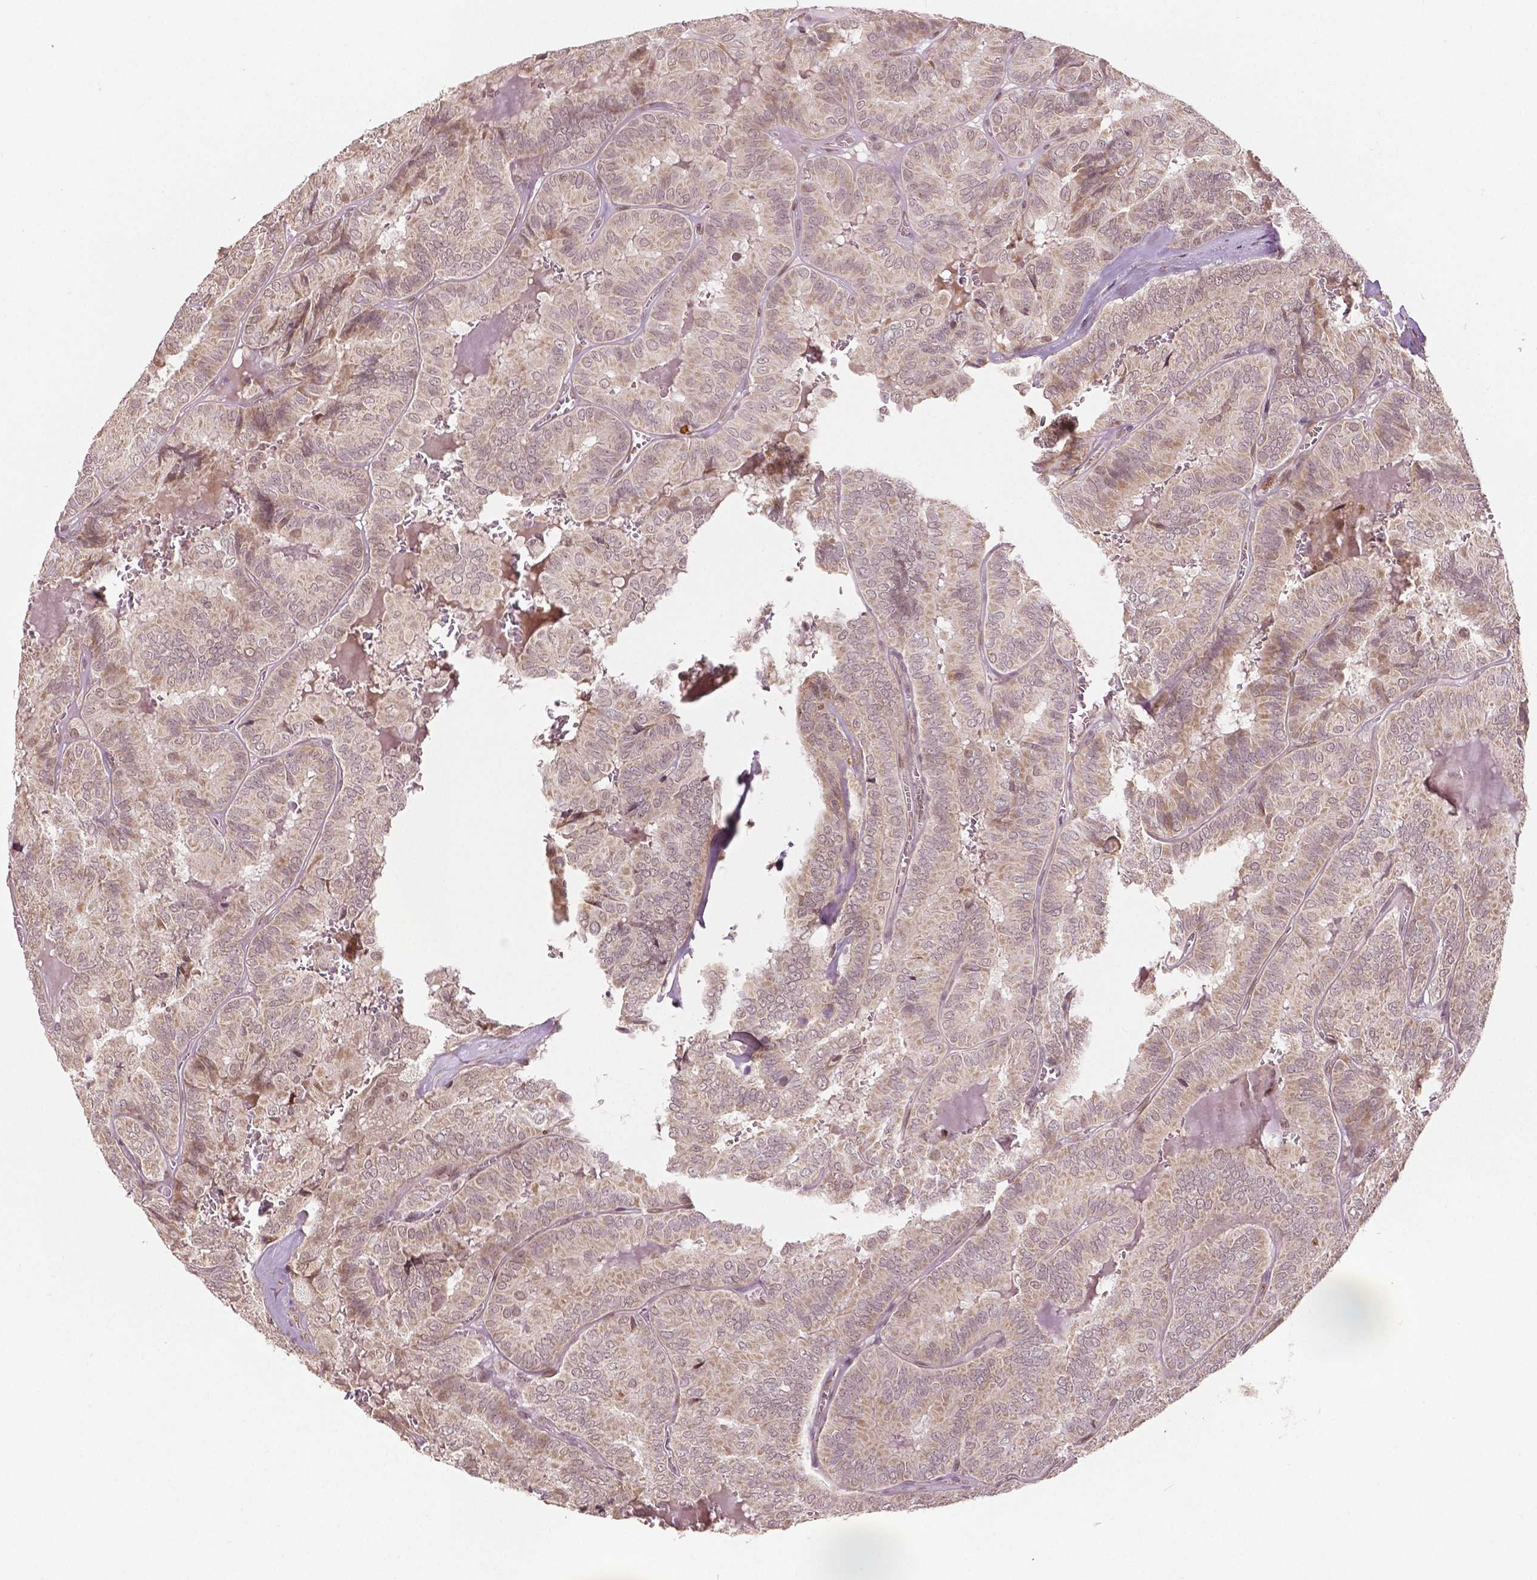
{"staining": {"intensity": "negative", "quantity": "none", "location": "none"}, "tissue": "thyroid cancer", "cell_type": "Tumor cells", "image_type": "cancer", "snomed": [{"axis": "morphology", "description": "Papillary adenocarcinoma, NOS"}, {"axis": "topography", "description": "Thyroid gland"}], "caption": "Tumor cells are negative for brown protein staining in thyroid papillary adenocarcinoma. The staining is performed using DAB (3,3'-diaminobenzidine) brown chromogen with nuclei counter-stained in using hematoxylin.", "gene": "HMBOX1", "patient": {"sex": "female", "age": 75}}